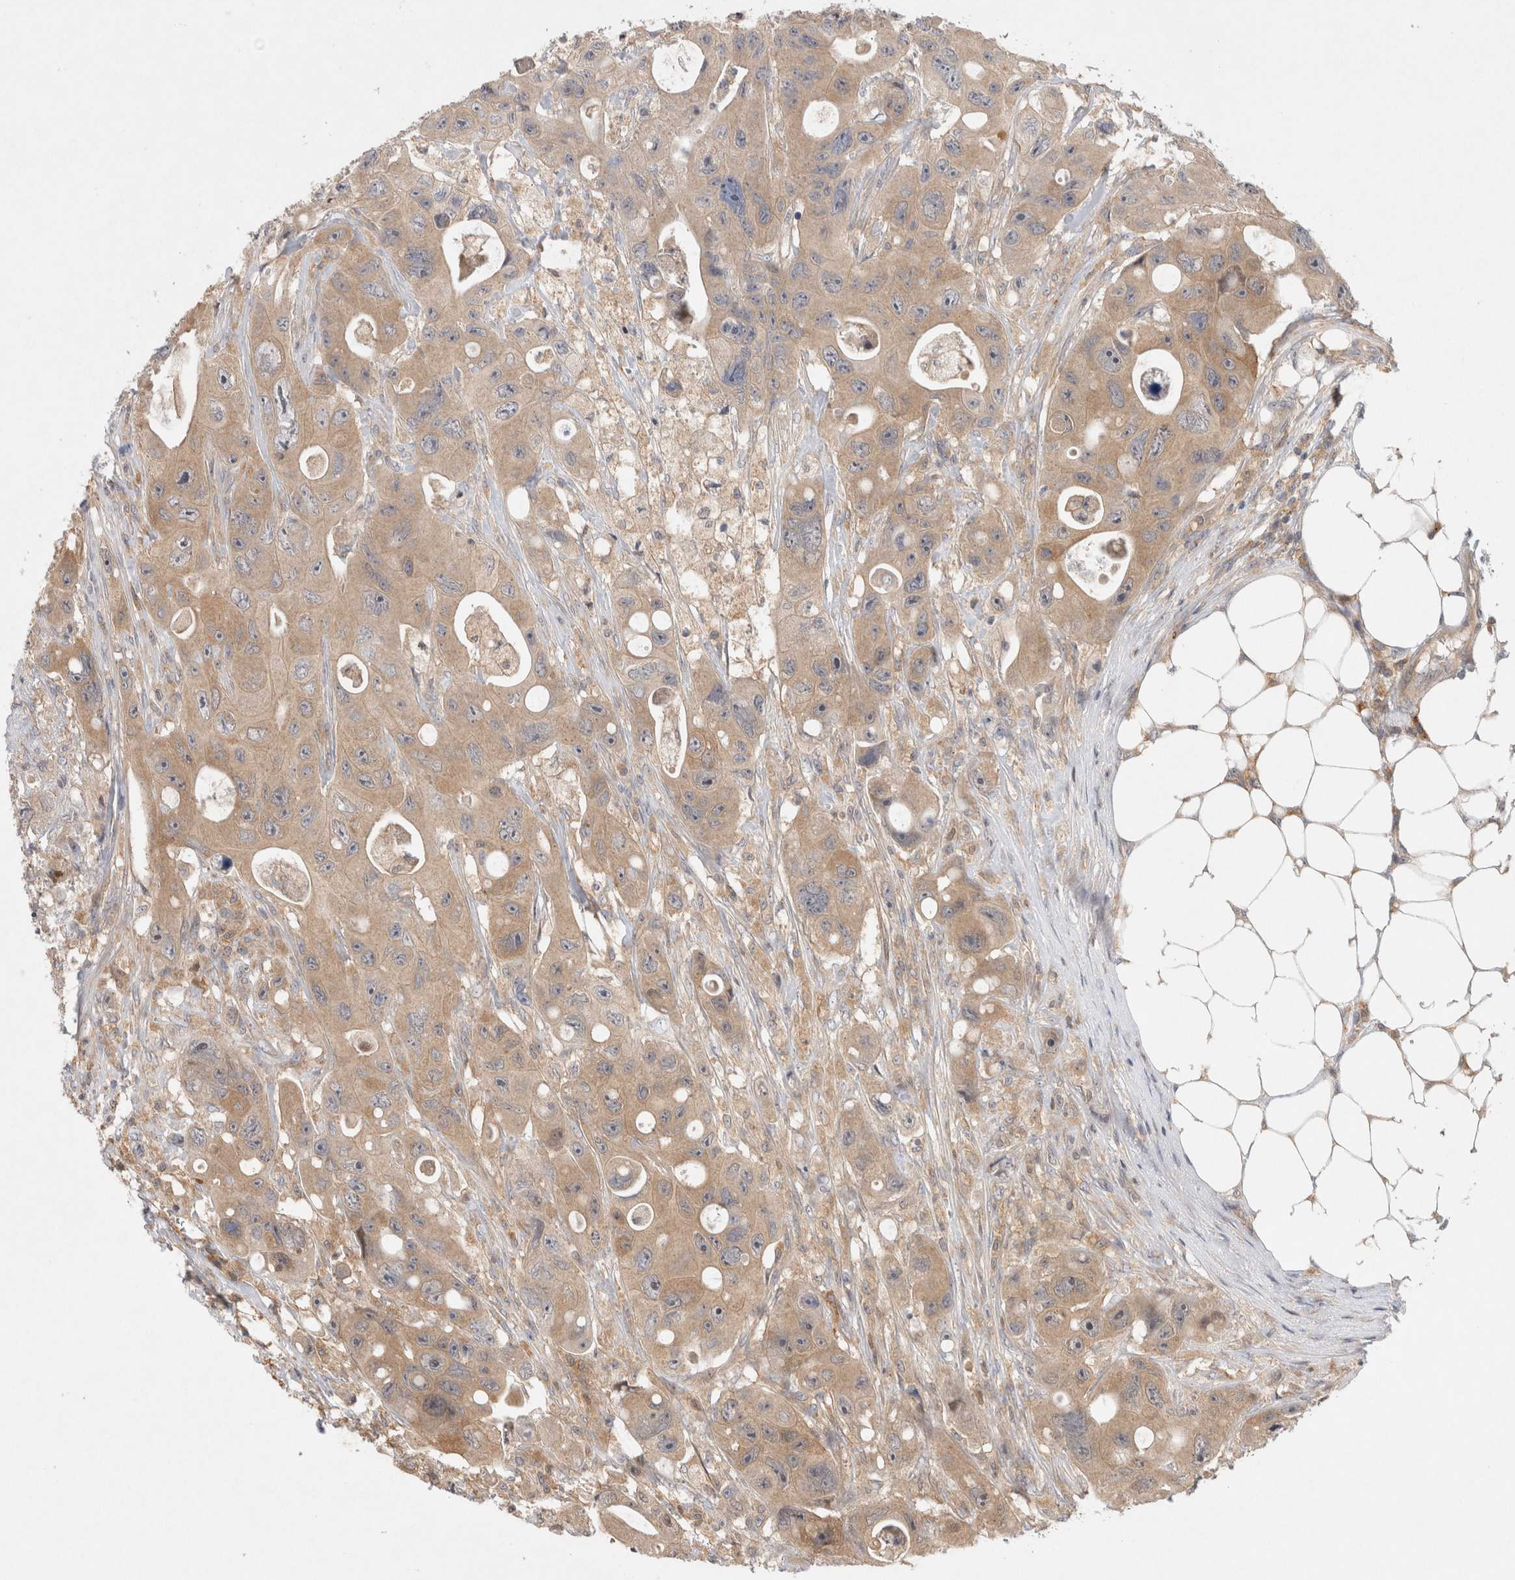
{"staining": {"intensity": "weak", "quantity": ">75%", "location": "cytoplasmic/membranous"}, "tissue": "colorectal cancer", "cell_type": "Tumor cells", "image_type": "cancer", "snomed": [{"axis": "morphology", "description": "Adenocarcinoma, NOS"}, {"axis": "topography", "description": "Colon"}], "caption": "Immunohistochemistry (IHC) micrograph of neoplastic tissue: adenocarcinoma (colorectal) stained using immunohistochemistry (IHC) shows low levels of weak protein expression localized specifically in the cytoplasmic/membranous of tumor cells, appearing as a cytoplasmic/membranous brown color.", "gene": "HTT", "patient": {"sex": "female", "age": 46}}